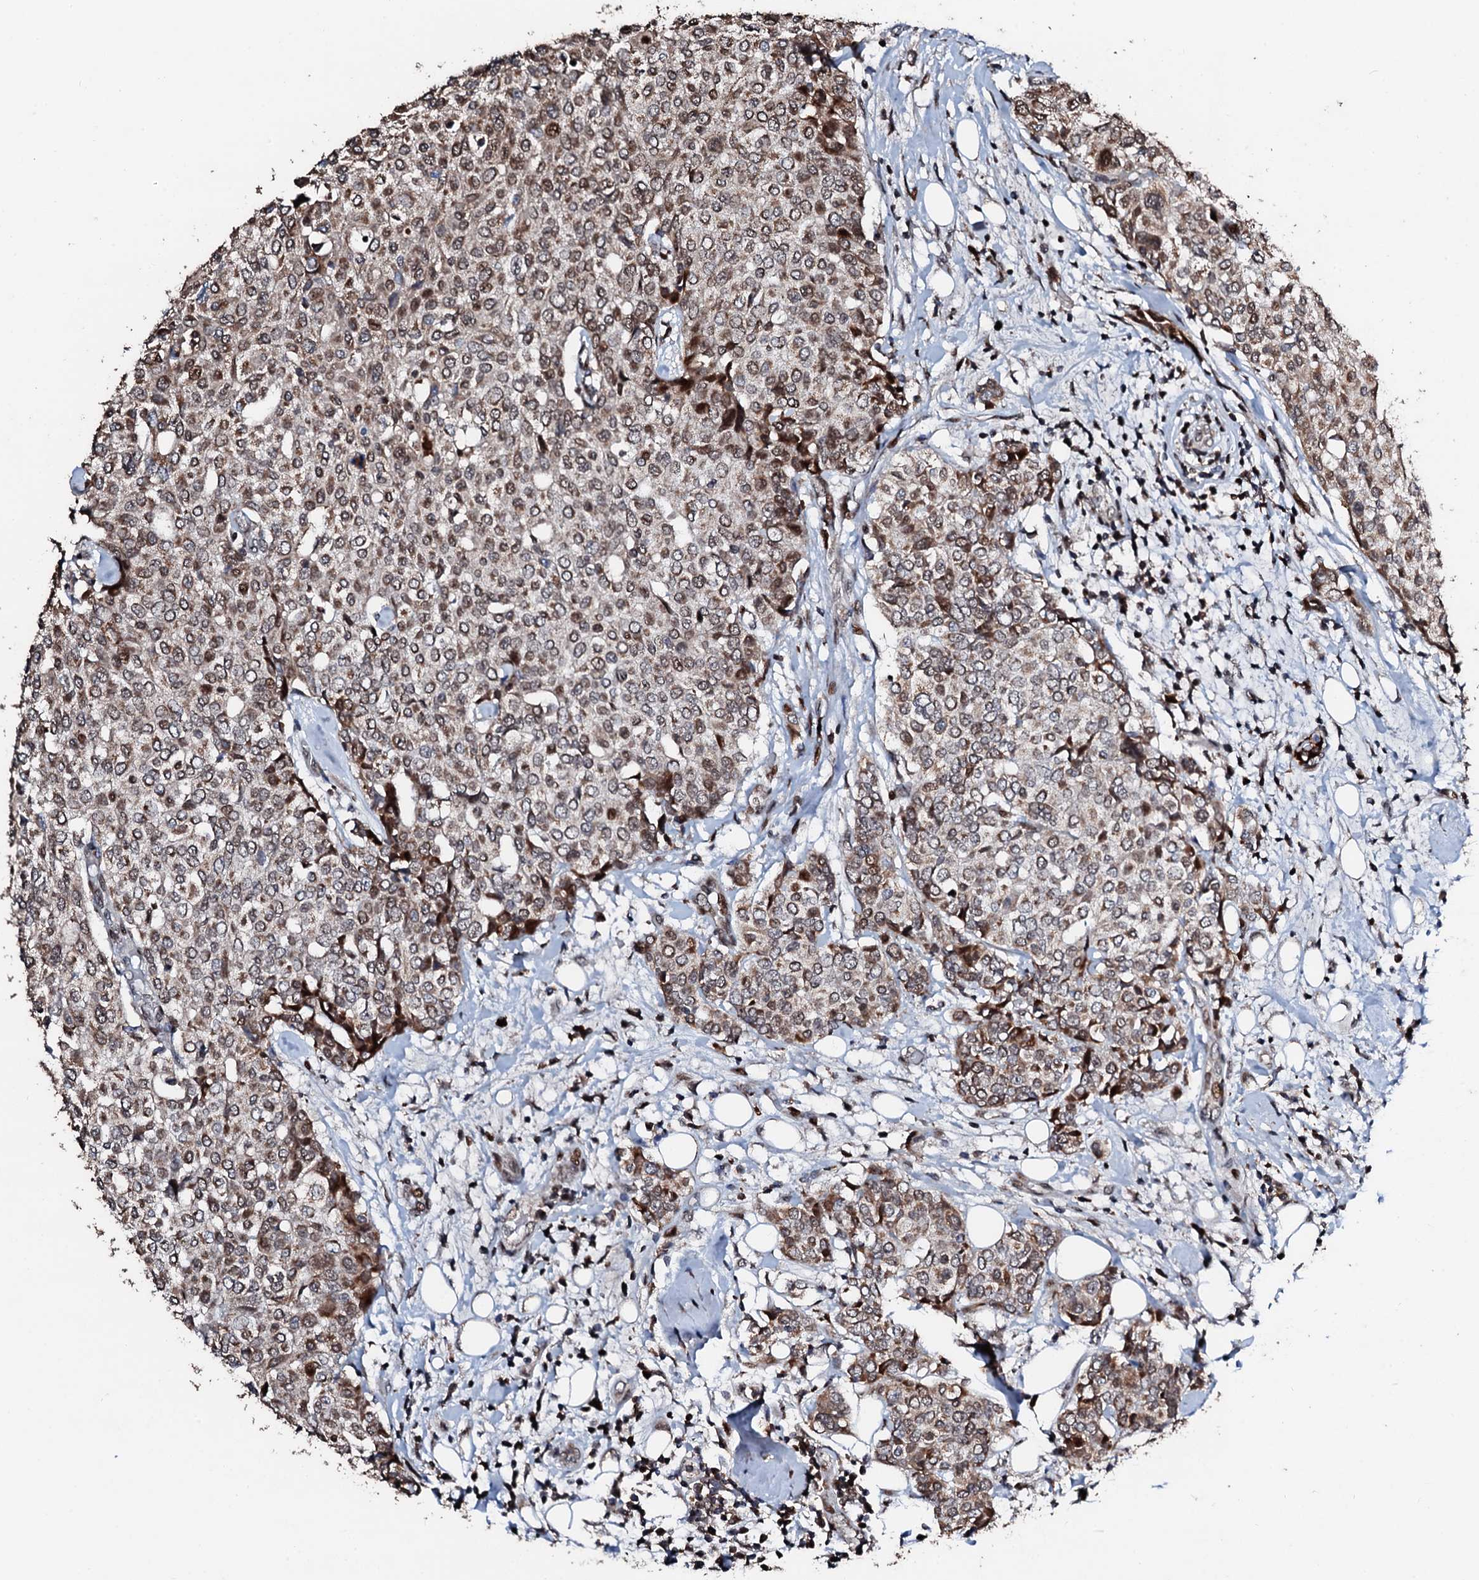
{"staining": {"intensity": "moderate", "quantity": ">75%", "location": "cytoplasmic/membranous,nuclear"}, "tissue": "breast cancer", "cell_type": "Tumor cells", "image_type": "cancer", "snomed": [{"axis": "morphology", "description": "Lobular carcinoma"}, {"axis": "topography", "description": "Breast"}], "caption": "Breast cancer (lobular carcinoma) stained for a protein (brown) shows moderate cytoplasmic/membranous and nuclear positive expression in about >75% of tumor cells.", "gene": "KIF18A", "patient": {"sex": "female", "age": 51}}